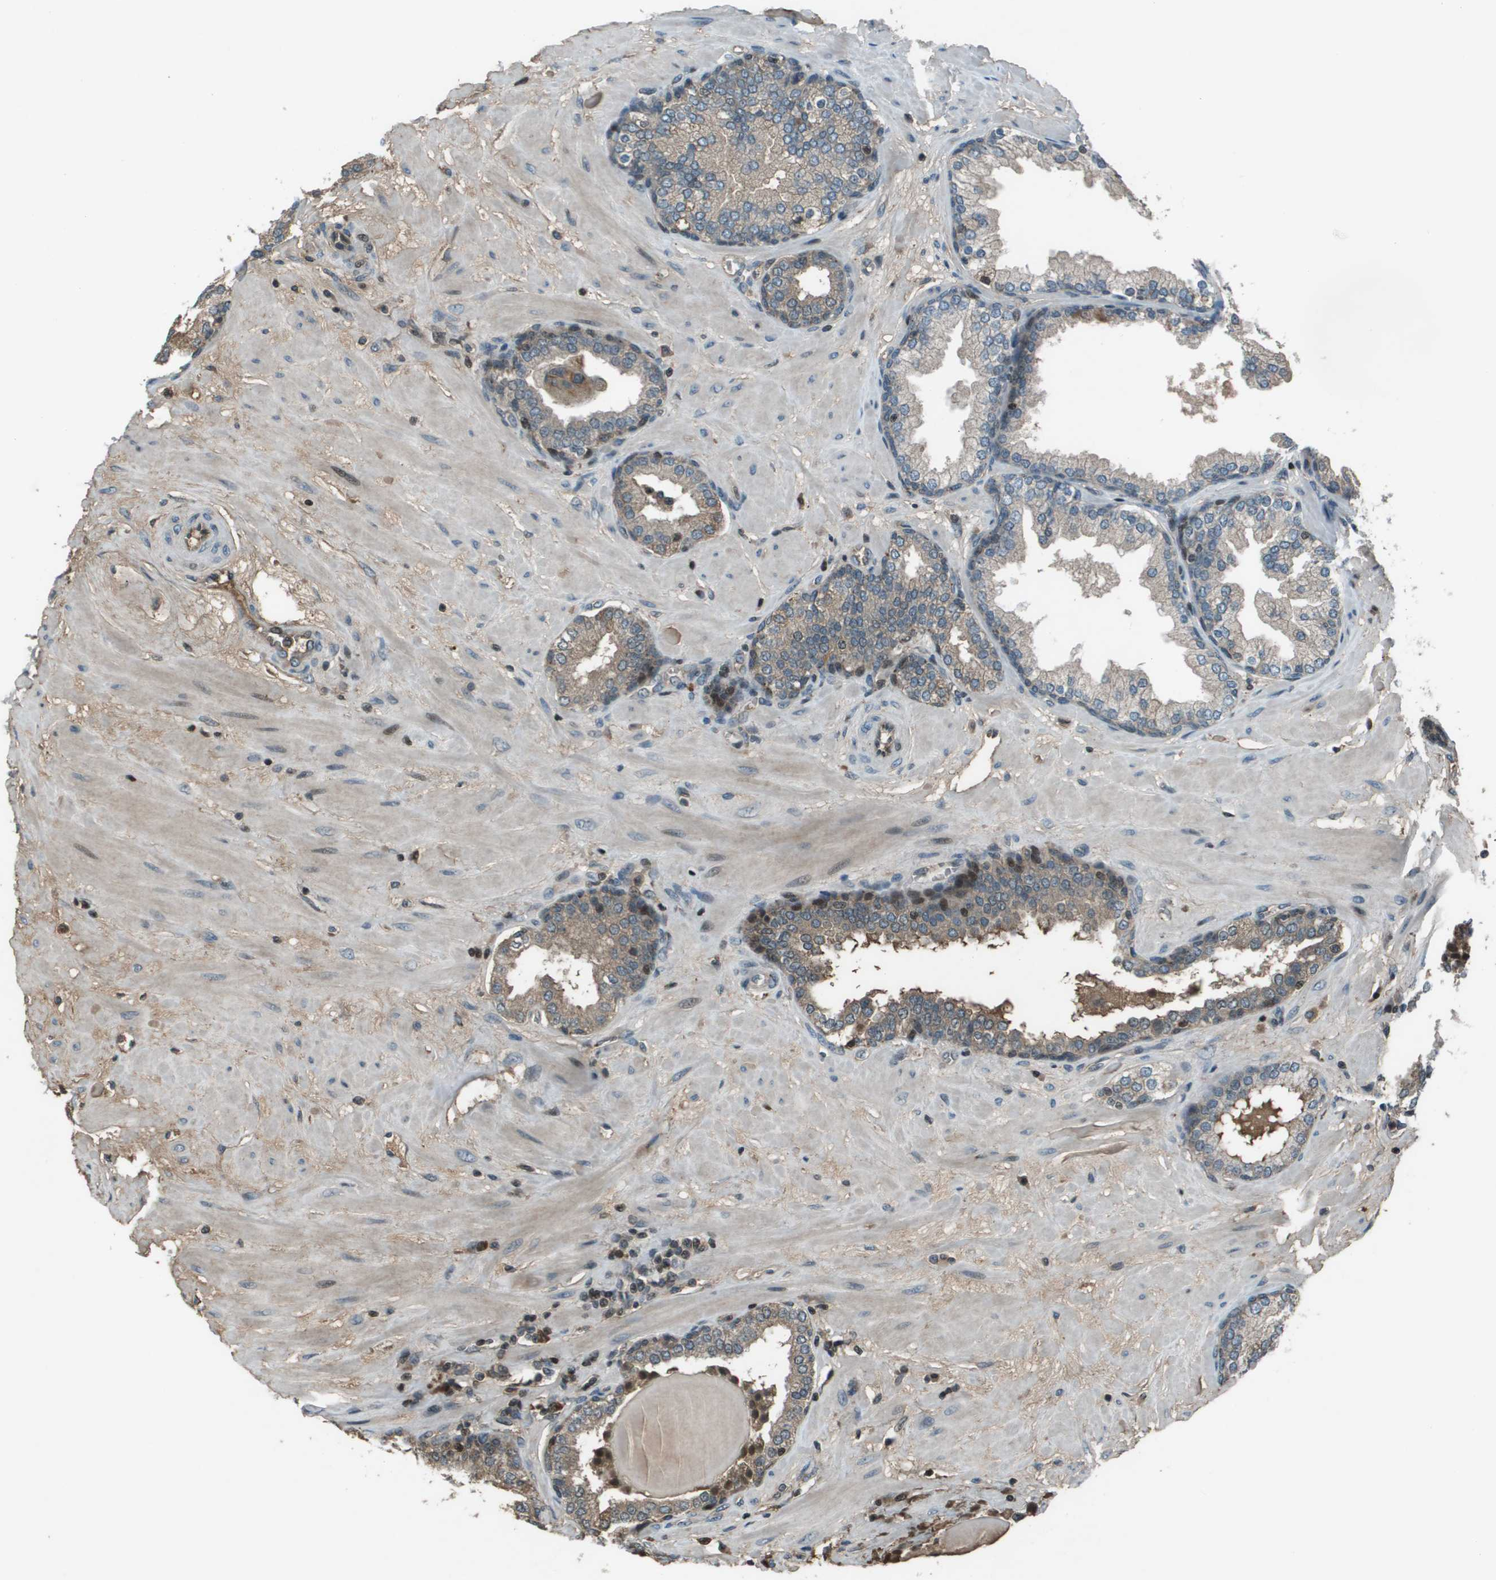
{"staining": {"intensity": "weak", "quantity": "<25%", "location": "cytoplasmic/membranous"}, "tissue": "prostate", "cell_type": "Glandular cells", "image_type": "normal", "snomed": [{"axis": "morphology", "description": "Normal tissue, NOS"}, {"axis": "topography", "description": "Prostate"}], "caption": "Immunohistochemistry of normal human prostate reveals no expression in glandular cells. (DAB (3,3'-diaminobenzidine) immunohistochemistry visualized using brightfield microscopy, high magnification).", "gene": "CXCL12", "patient": {"sex": "male", "age": 51}}